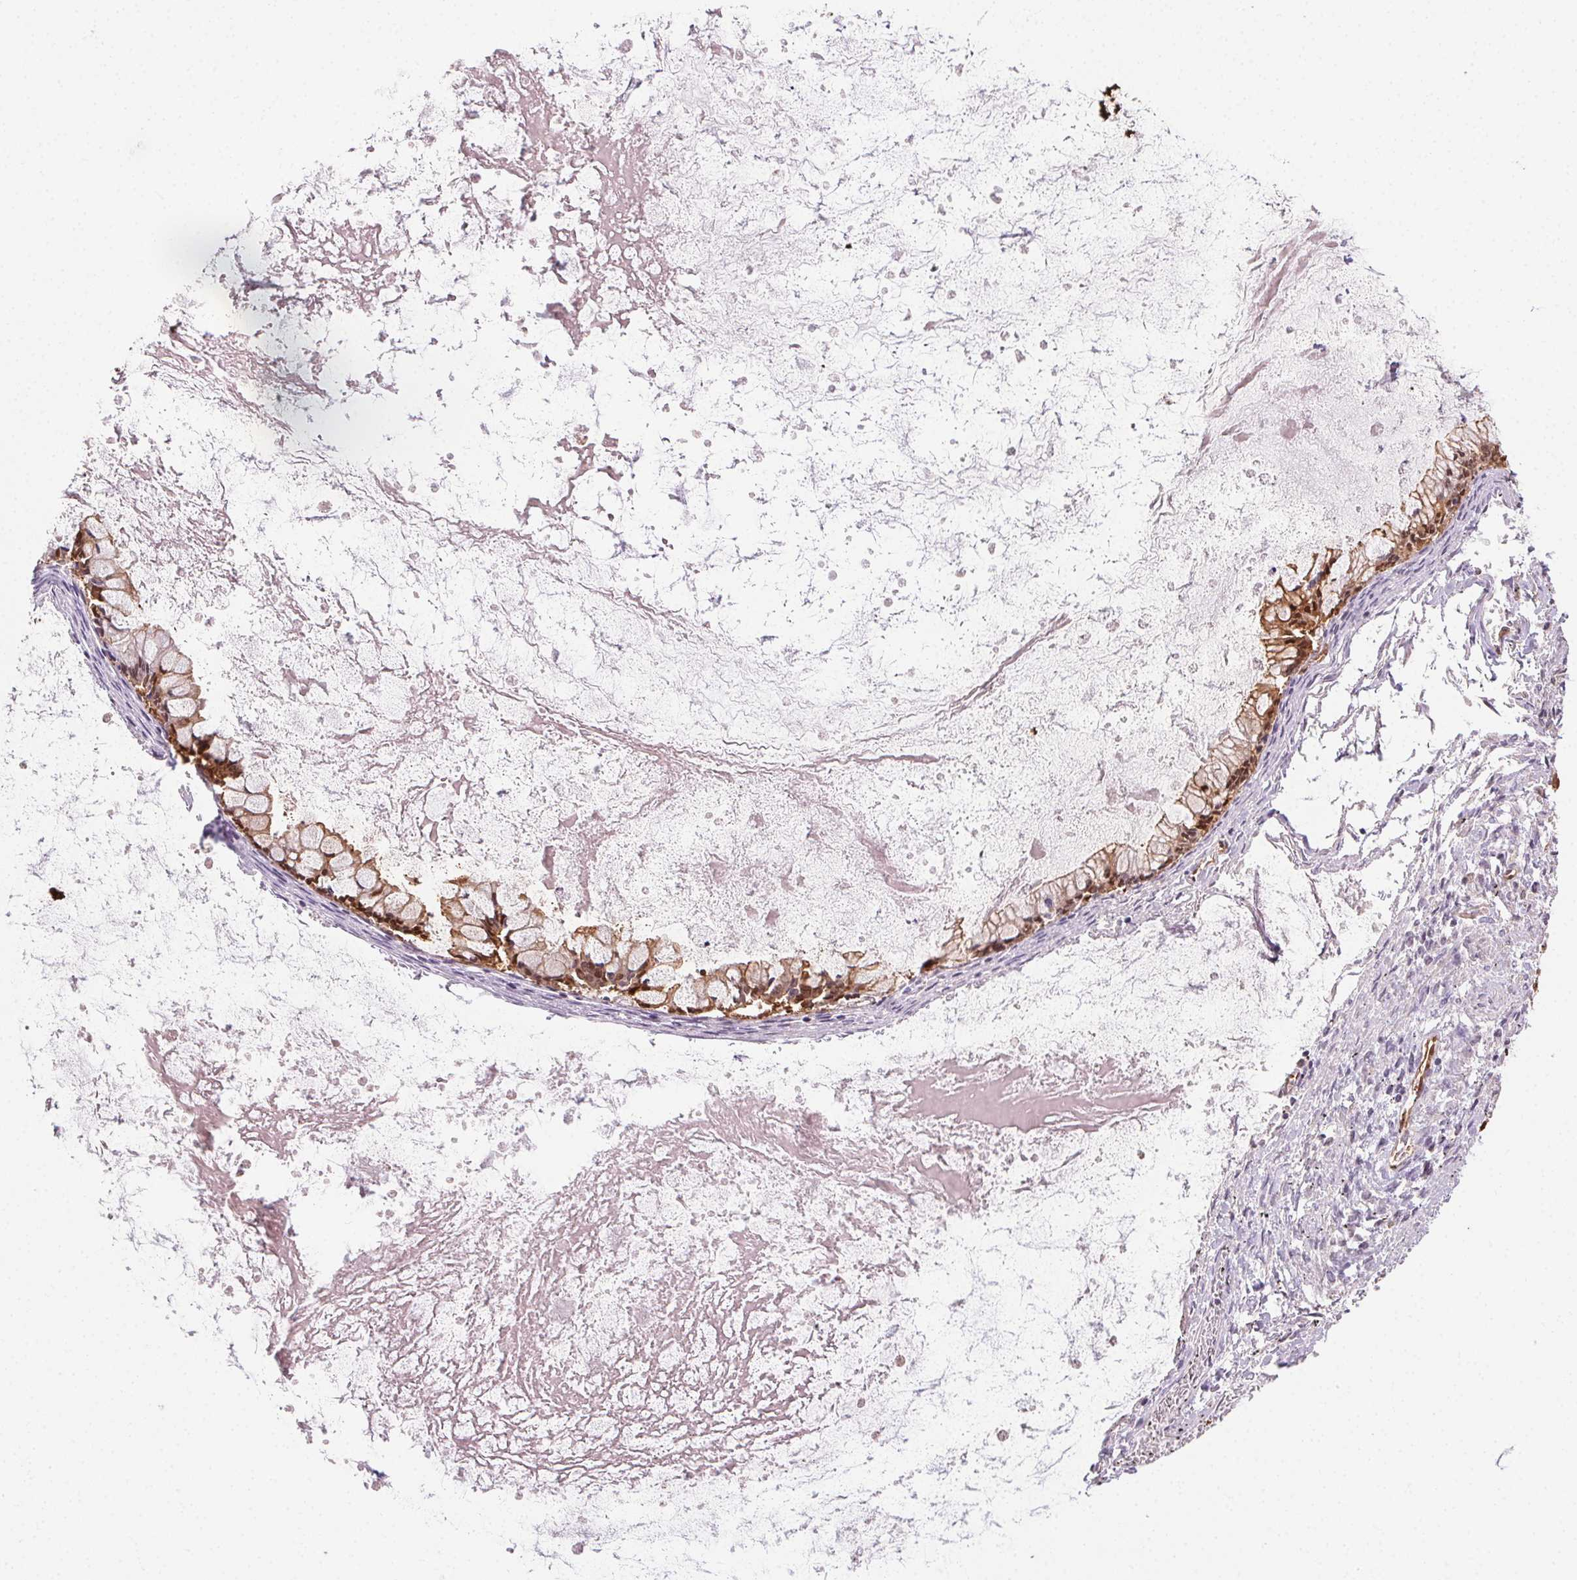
{"staining": {"intensity": "moderate", "quantity": ">75%", "location": "cytoplasmic/membranous,nuclear"}, "tissue": "ovarian cancer", "cell_type": "Tumor cells", "image_type": "cancer", "snomed": [{"axis": "morphology", "description": "Cystadenocarcinoma, mucinous, NOS"}, {"axis": "topography", "description": "Ovary"}], "caption": "Immunohistochemistry (IHC) (DAB (3,3'-diaminobenzidine)) staining of human mucinous cystadenocarcinoma (ovarian) reveals moderate cytoplasmic/membranous and nuclear protein staining in approximately >75% of tumor cells. The staining is performed using DAB (3,3'-diaminobenzidine) brown chromogen to label protein expression. The nuclei are counter-stained blue using hematoxylin.", "gene": "TMEM45A", "patient": {"sex": "female", "age": 67}}